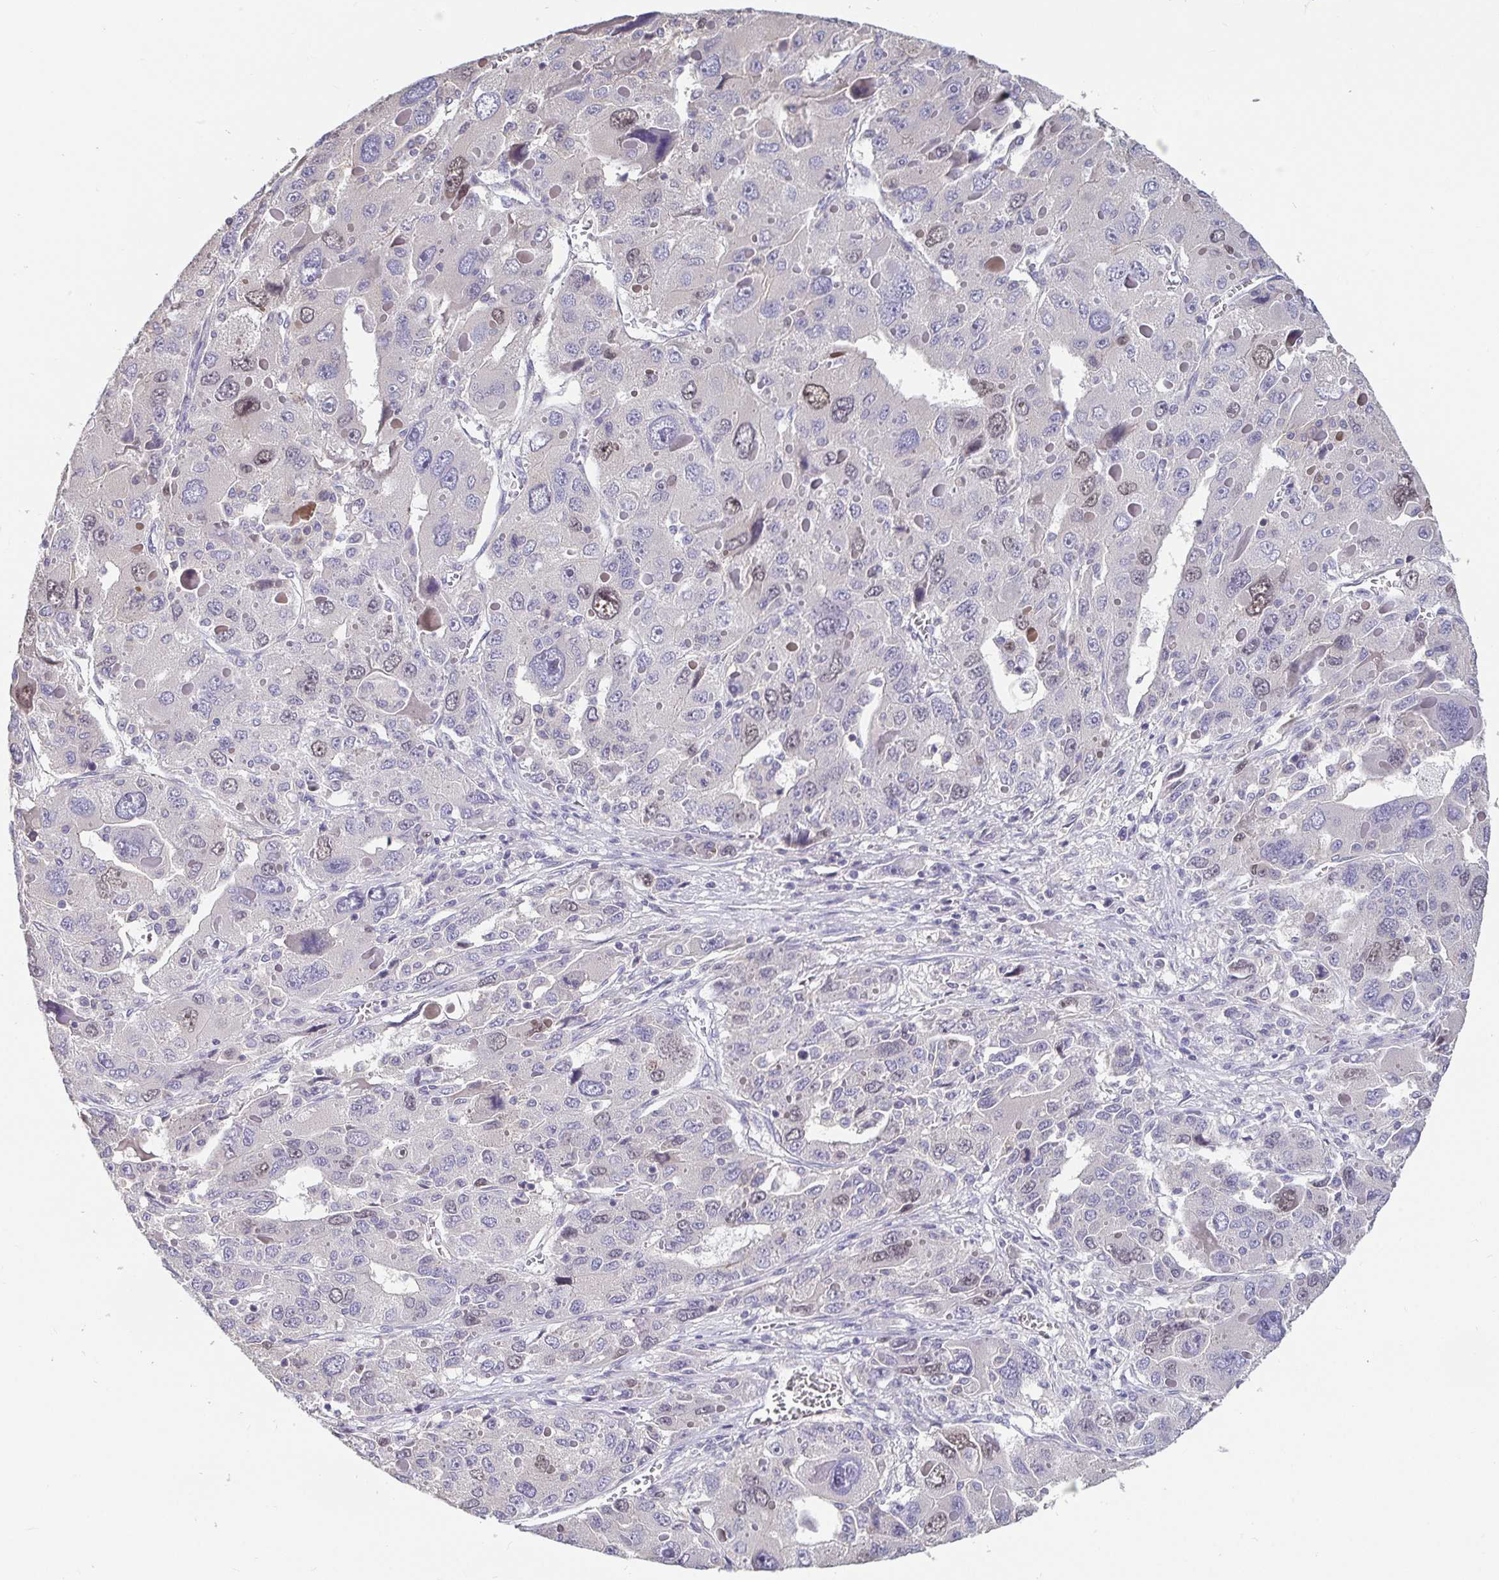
{"staining": {"intensity": "weak", "quantity": "<25%", "location": "nuclear"}, "tissue": "liver cancer", "cell_type": "Tumor cells", "image_type": "cancer", "snomed": [{"axis": "morphology", "description": "Carcinoma, Hepatocellular, NOS"}, {"axis": "topography", "description": "Liver"}], "caption": "This is a histopathology image of IHC staining of liver hepatocellular carcinoma, which shows no expression in tumor cells. (Stains: DAB immunohistochemistry with hematoxylin counter stain, Microscopy: brightfield microscopy at high magnification).", "gene": "ANLN", "patient": {"sex": "female", "age": 41}}